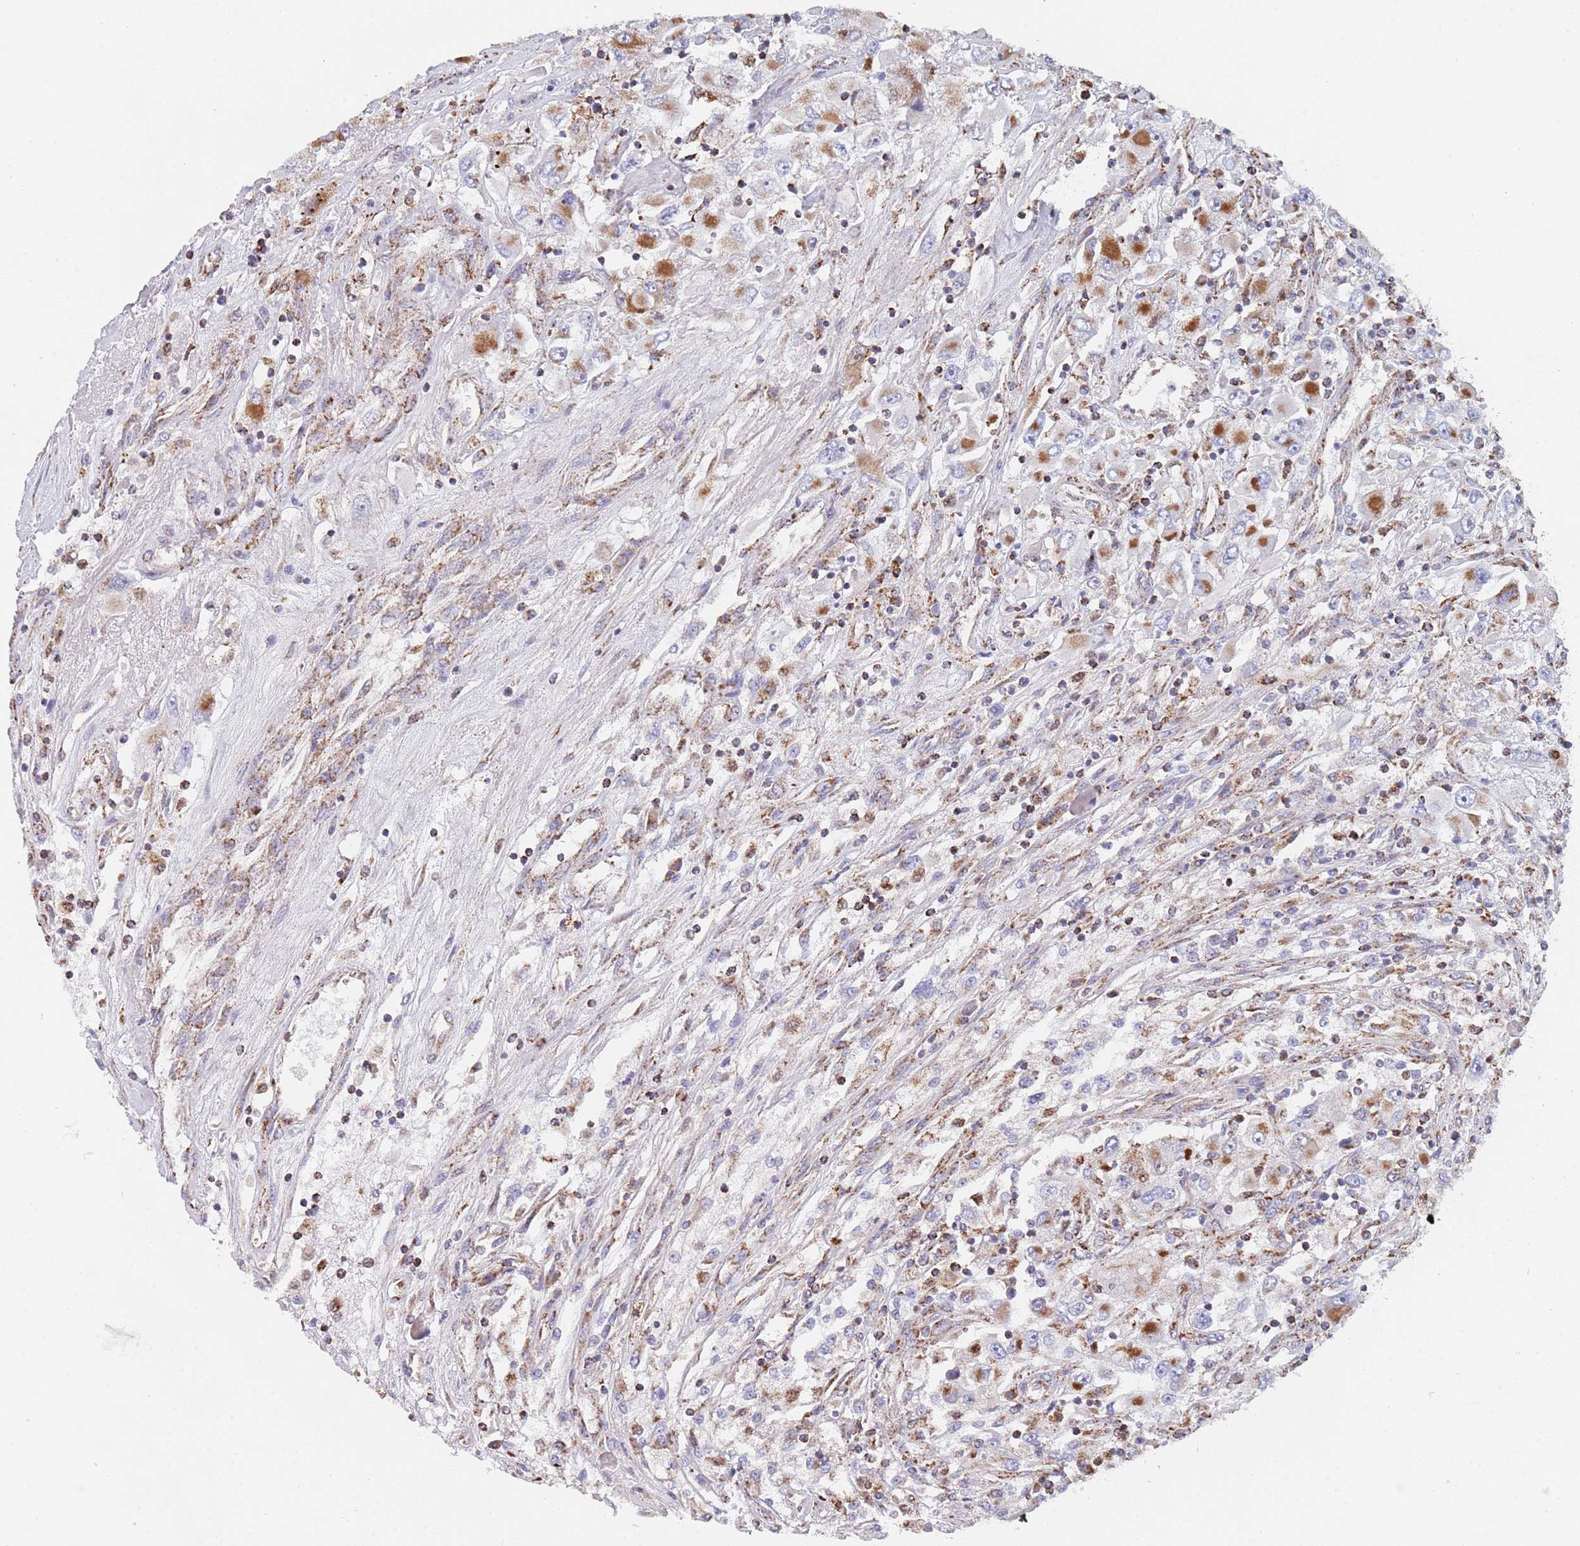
{"staining": {"intensity": "moderate", "quantity": ">75%", "location": "cytoplasmic/membranous"}, "tissue": "renal cancer", "cell_type": "Tumor cells", "image_type": "cancer", "snomed": [{"axis": "morphology", "description": "Adenocarcinoma, NOS"}, {"axis": "topography", "description": "Kidney"}], "caption": "This micrograph demonstrates adenocarcinoma (renal) stained with immunohistochemistry to label a protein in brown. The cytoplasmic/membranous of tumor cells show moderate positivity for the protein. Nuclei are counter-stained blue.", "gene": "PGP", "patient": {"sex": "female", "age": 52}}